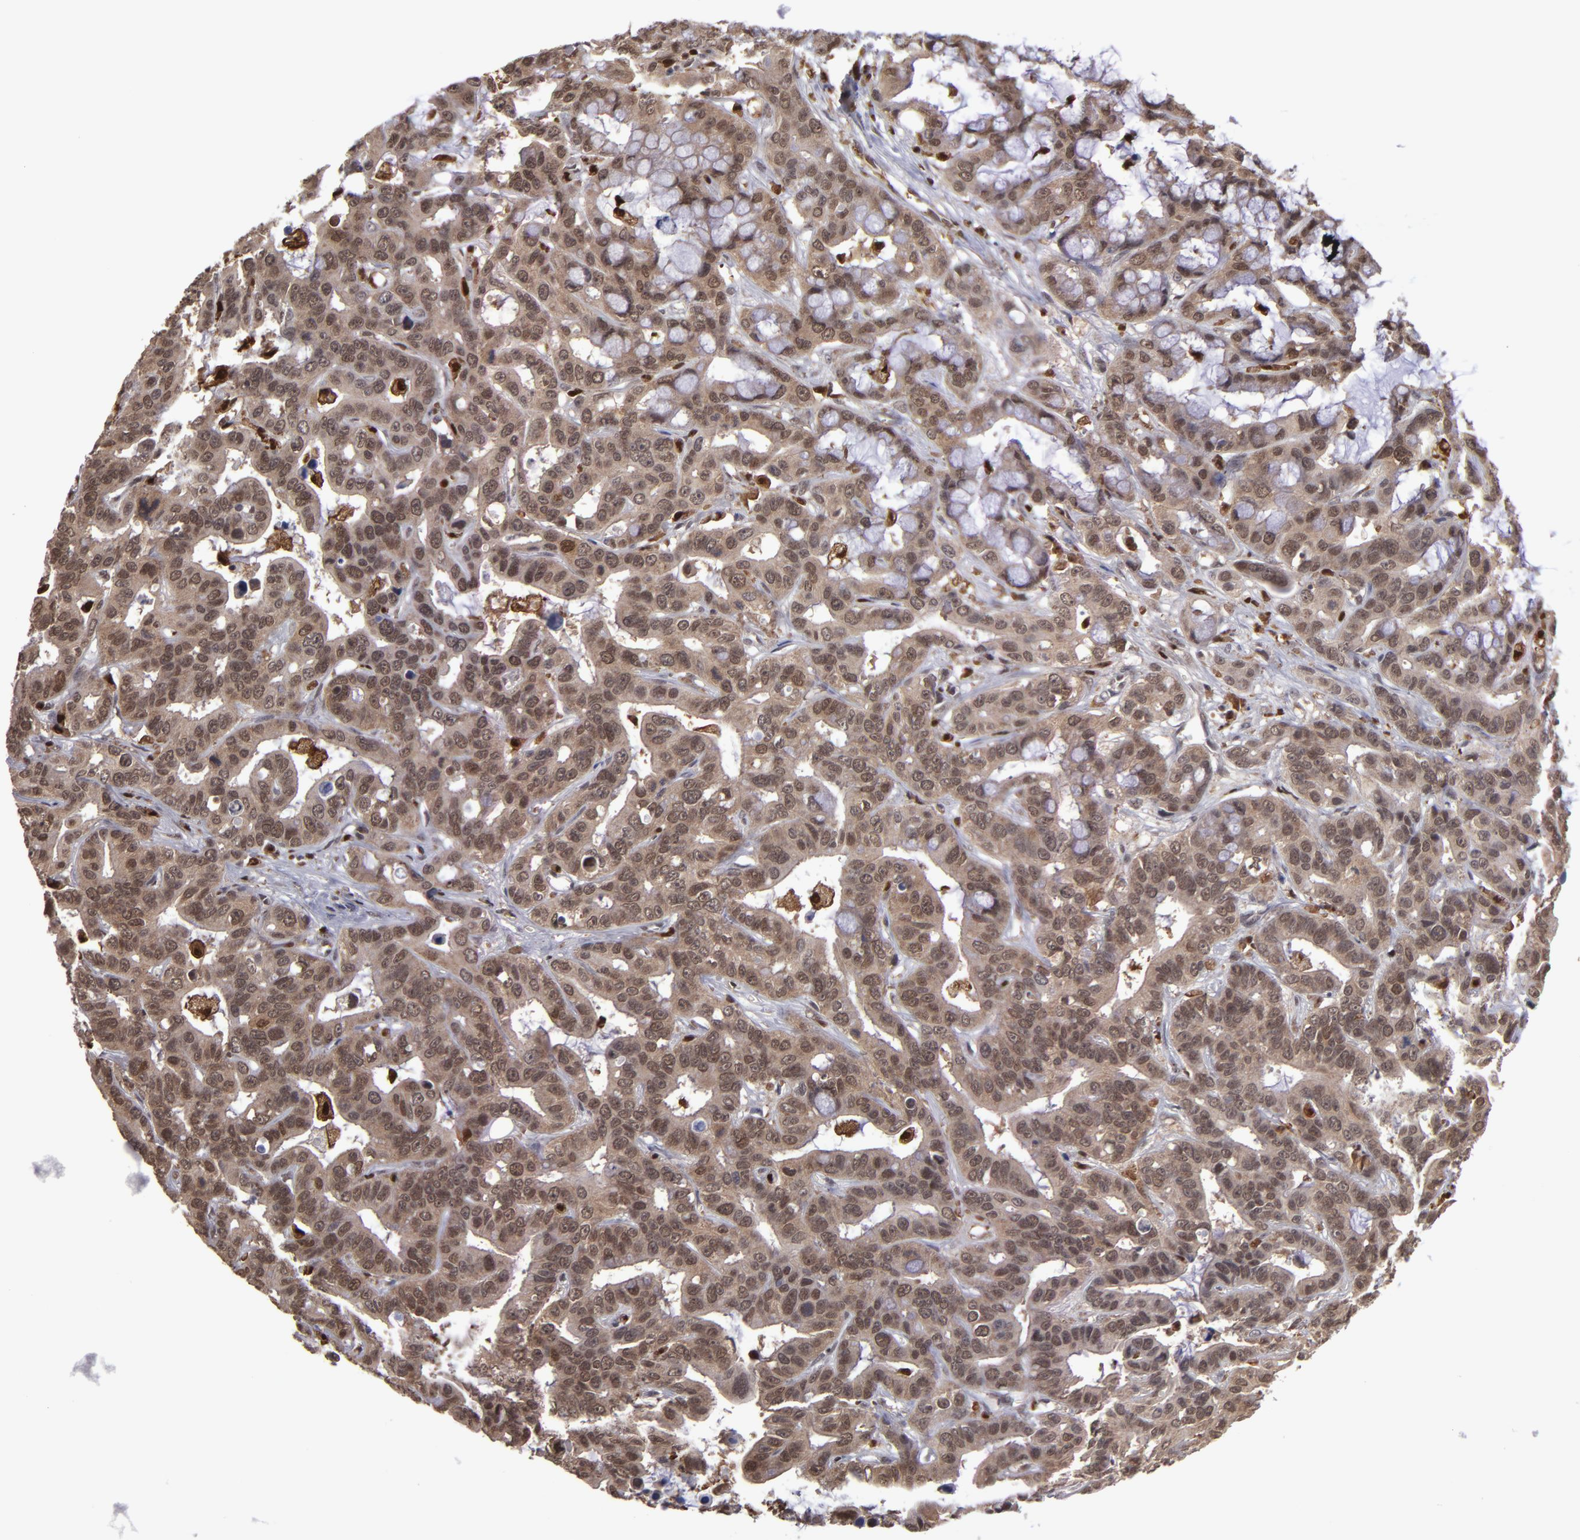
{"staining": {"intensity": "moderate", "quantity": ">75%", "location": "cytoplasmic/membranous,nuclear"}, "tissue": "liver cancer", "cell_type": "Tumor cells", "image_type": "cancer", "snomed": [{"axis": "morphology", "description": "Cholangiocarcinoma"}, {"axis": "topography", "description": "Liver"}], "caption": "The image reveals immunohistochemical staining of liver cholangiocarcinoma. There is moderate cytoplasmic/membranous and nuclear positivity is seen in approximately >75% of tumor cells.", "gene": "GRB2", "patient": {"sex": "female", "age": 65}}